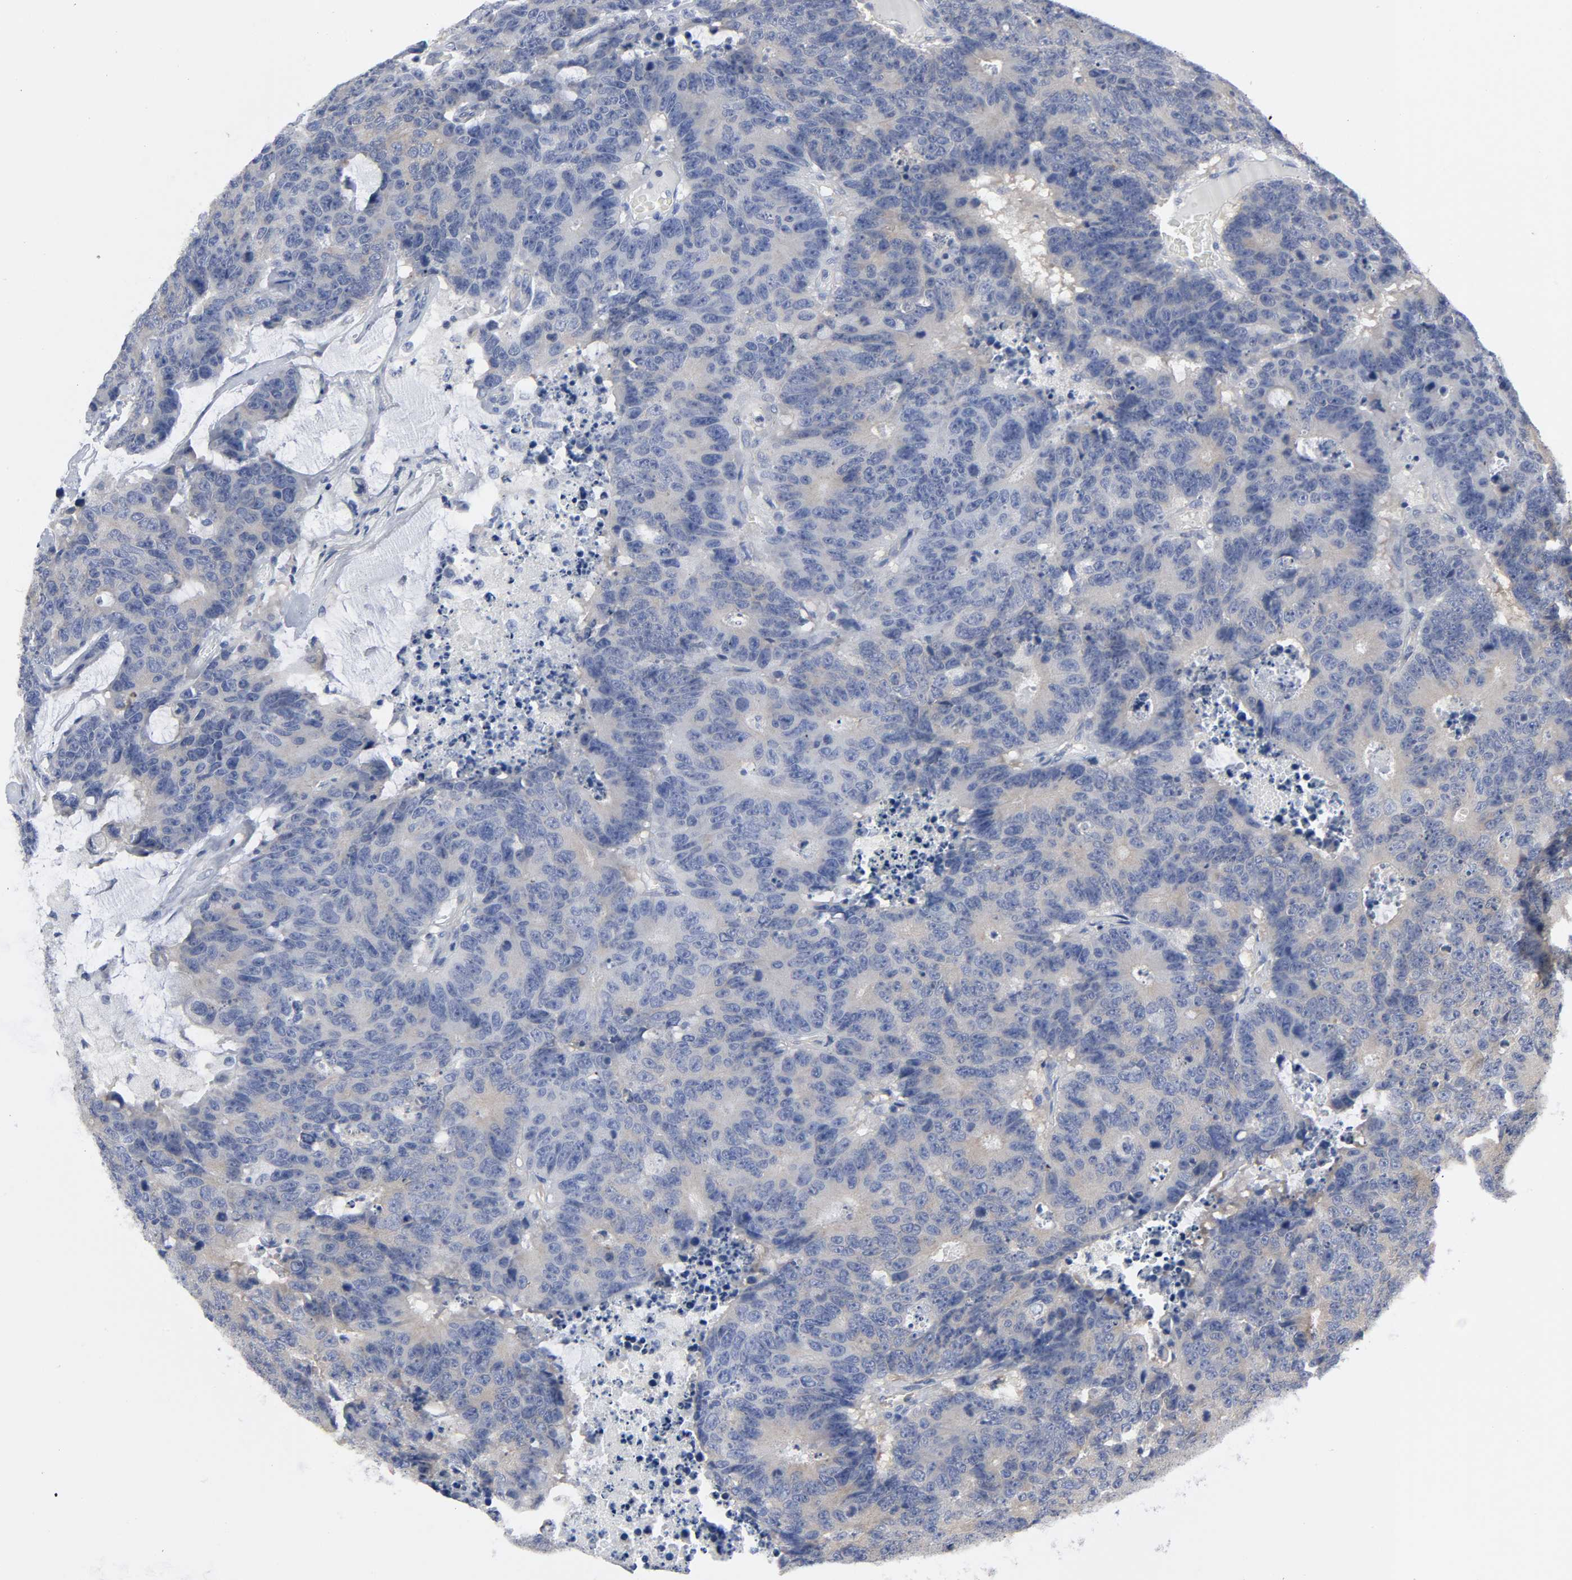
{"staining": {"intensity": "weak", "quantity": "25%-75%", "location": "cytoplasmic/membranous"}, "tissue": "colorectal cancer", "cell_type": "Tumor cells", "image_type": "cancer", "snomed": [{"axis": "morphology", "description": "Adenocarcinoma, NOS"}, {"axis": "topography", "description": "Colon"}], "caption": "Adenocarcinoma (colorectal) tissue reveals weak cytoplasmic/membranous staining in approximately 25%-75% of tumor cells (IHC, brightfield microscopy, high magnification).", "gene": "DYNLT3", "patient": {"sex": "female", "age": 86}}